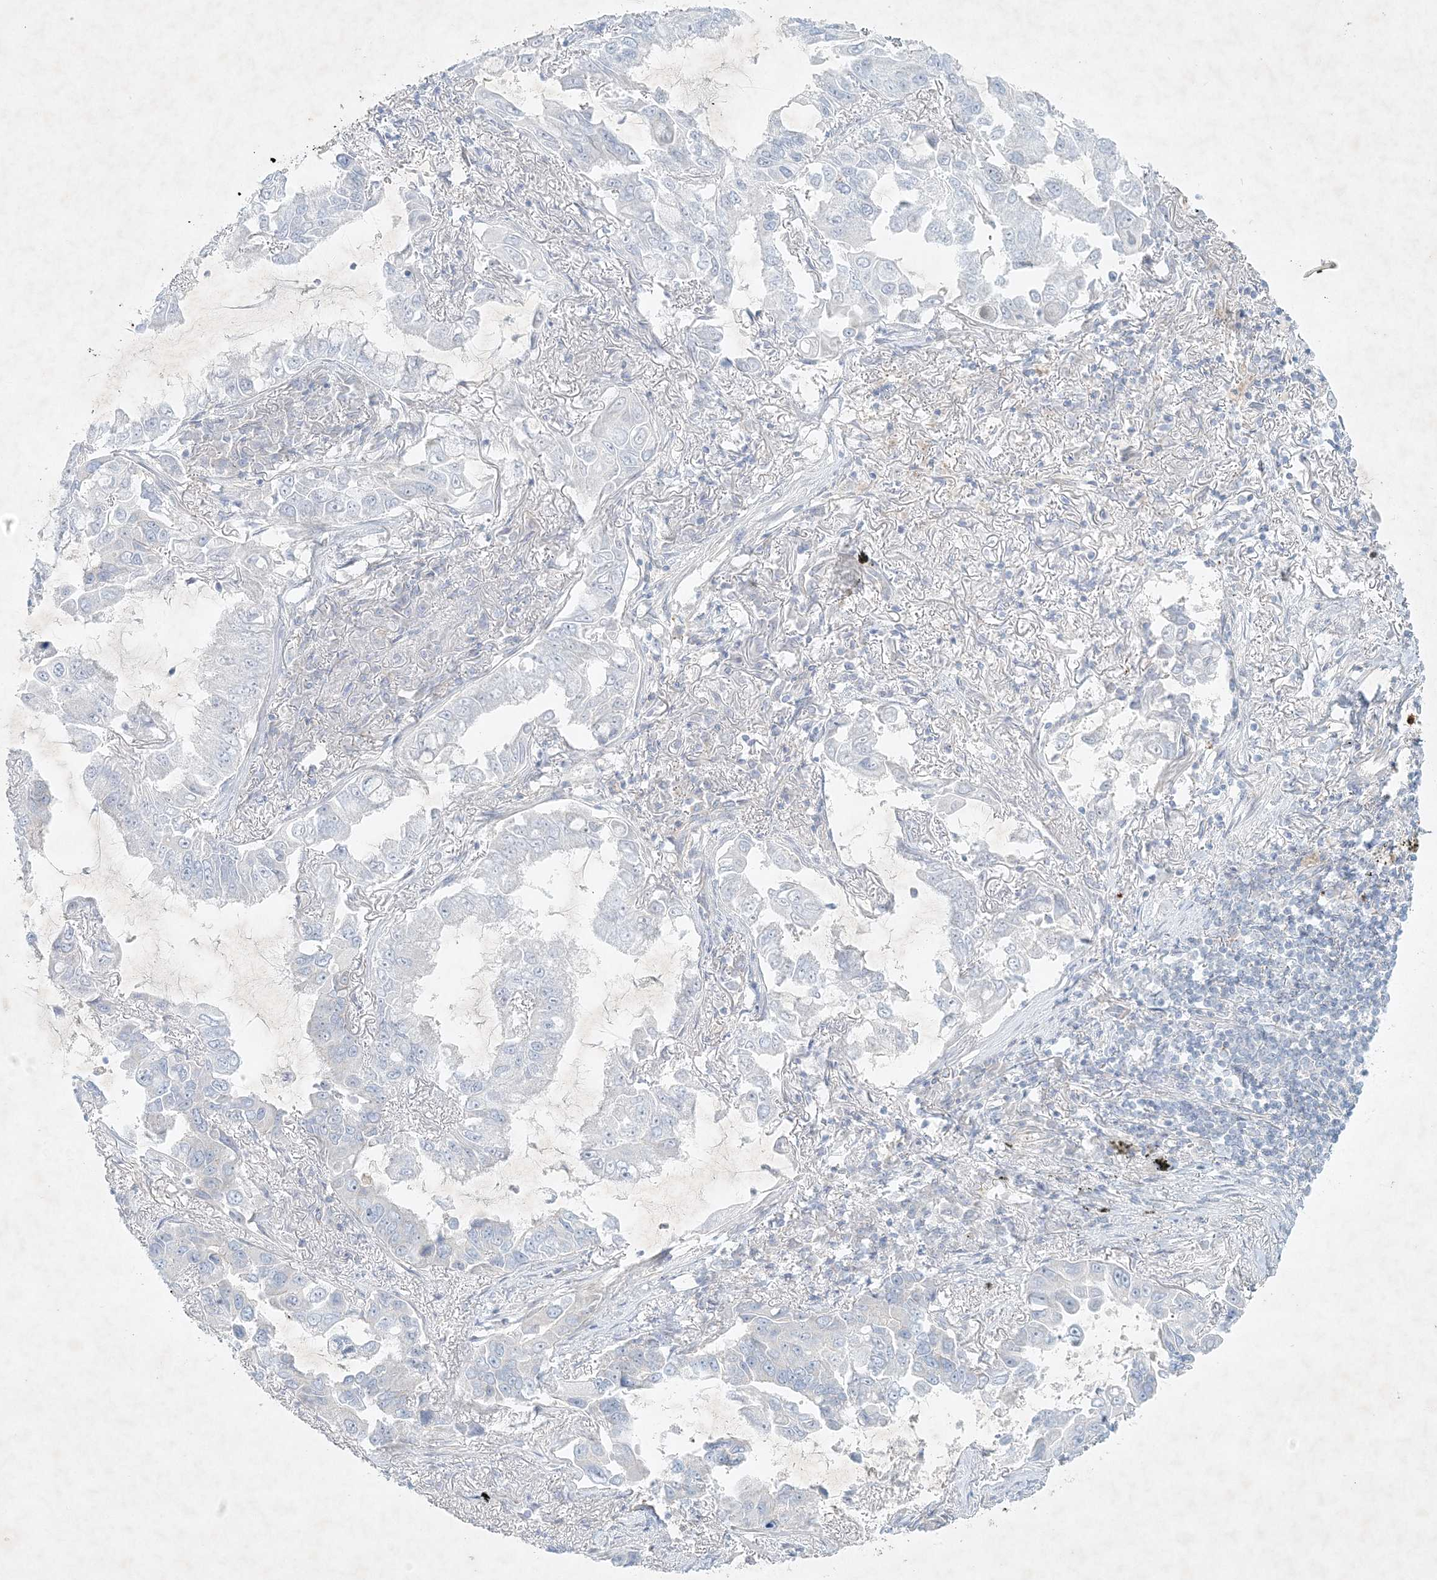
{"staining": {"intensity": "negative", "quantity": "none", "location": "none"}, "tissue": "lung cancer", "cell_type": "Tumor cells", "image_type": "cancer", "snomed": [{"axis": "morphology", "description": "Adenocarcinoma, NOS"}, {"axis": "topography", "description": "Lung"}], "caption": "The histopathology image shows no significant staining in tumor cells of lung cancer (adenocarcinoma).", "gene": "STK11IP", "patient": {"sex": "male", "age": 64}}